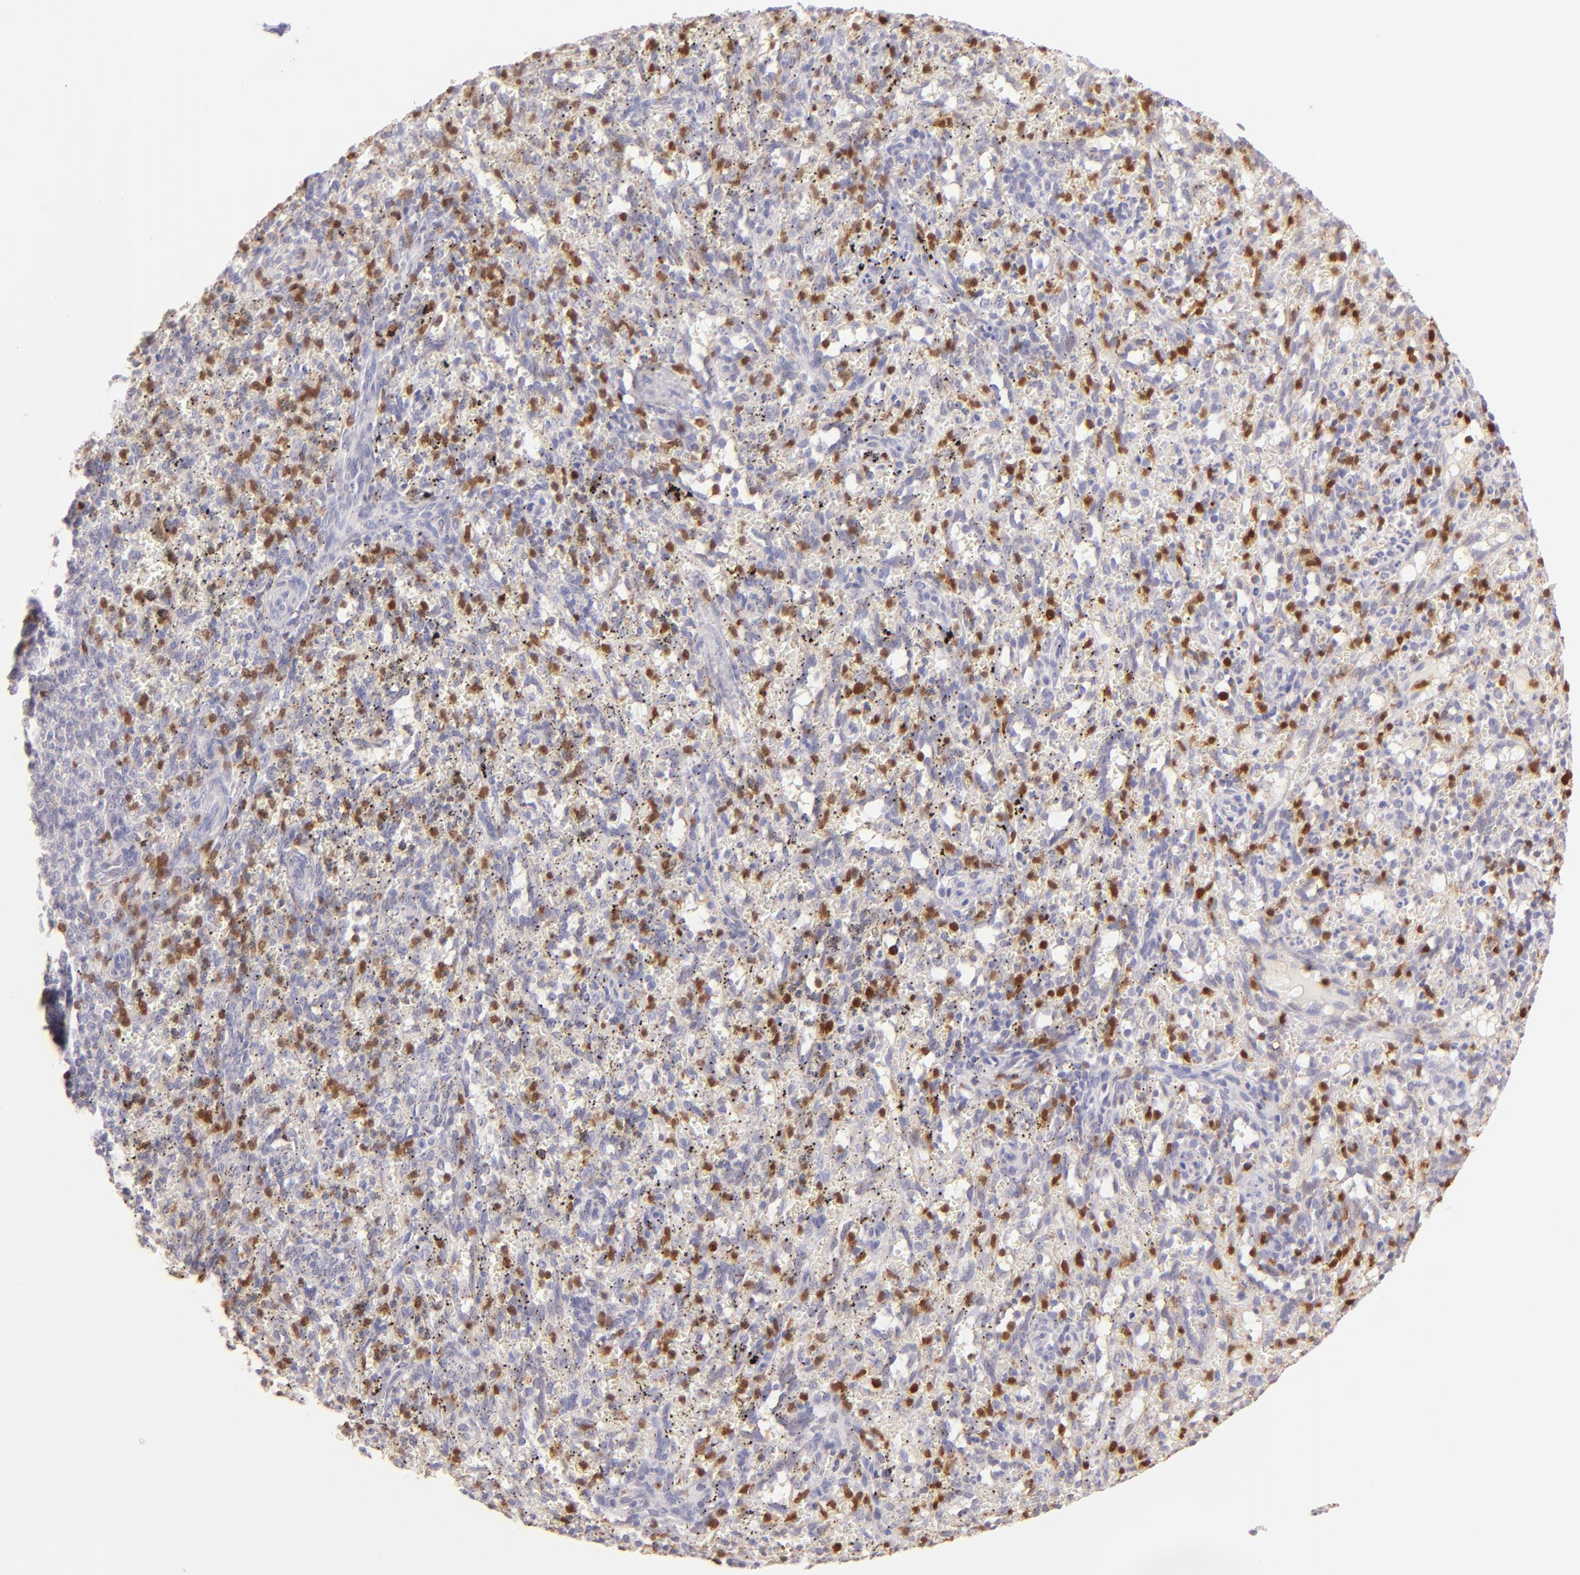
{"staining": {"intensity": "moderate", "quantity": "25%-75%", "location": "cytoplasmic/membranous"}, "tissue": "spleen", "cell_type": "Cells in red pulp", "image_type": "normal", "snomed": [{"axis": "morphology", "description": "Normal tissue, NOS"}, {"axis": "topography", "description": "Spleen"}], "caption": "Spleen stained with immunohistochemistry displays moderate cytoplasmic/membranous staining in about 25%-75% of cells in red pulp.", "gene": "ZAP70", "patient": {"sex": "female", "age": 10}}